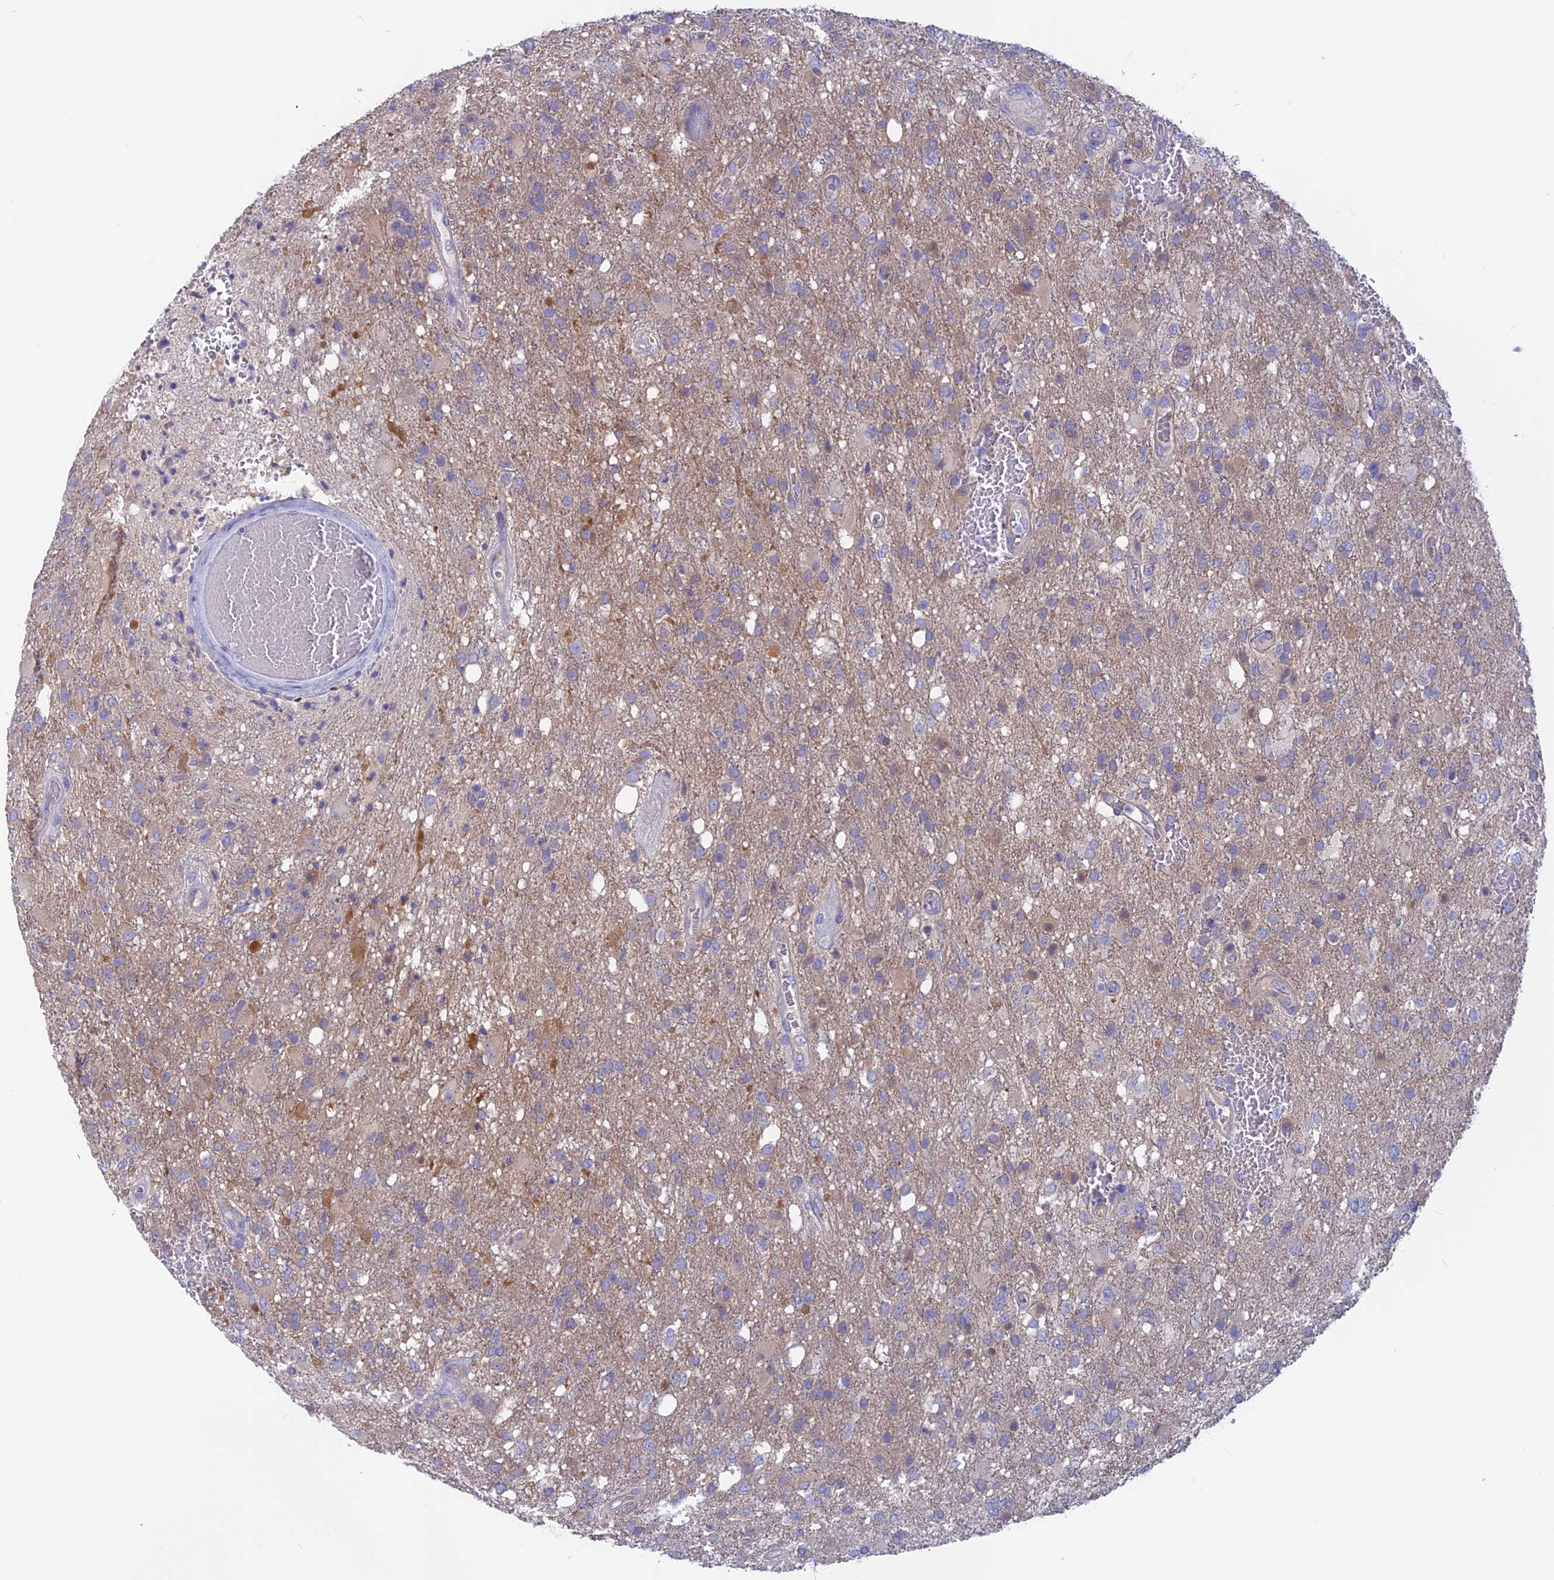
{"staining": {"intensity": "weak", "quantity": "<25%", "location": "cytoplasmic/membranous"}, "tissue": "glioma", "cell_type": "Tumor cells", "image_type": "cancer", "snomed": [{"axis": "morphology", "description": "Glioma, malignant, High grade"}, {"axis": "topography", "description": "Brain"}], "caption": "The image reveals no staining of tumor cells in high-grade glioma (malignant).", "gene": "LZTFL1", "patient": {"sex": "female", "age": 74}}